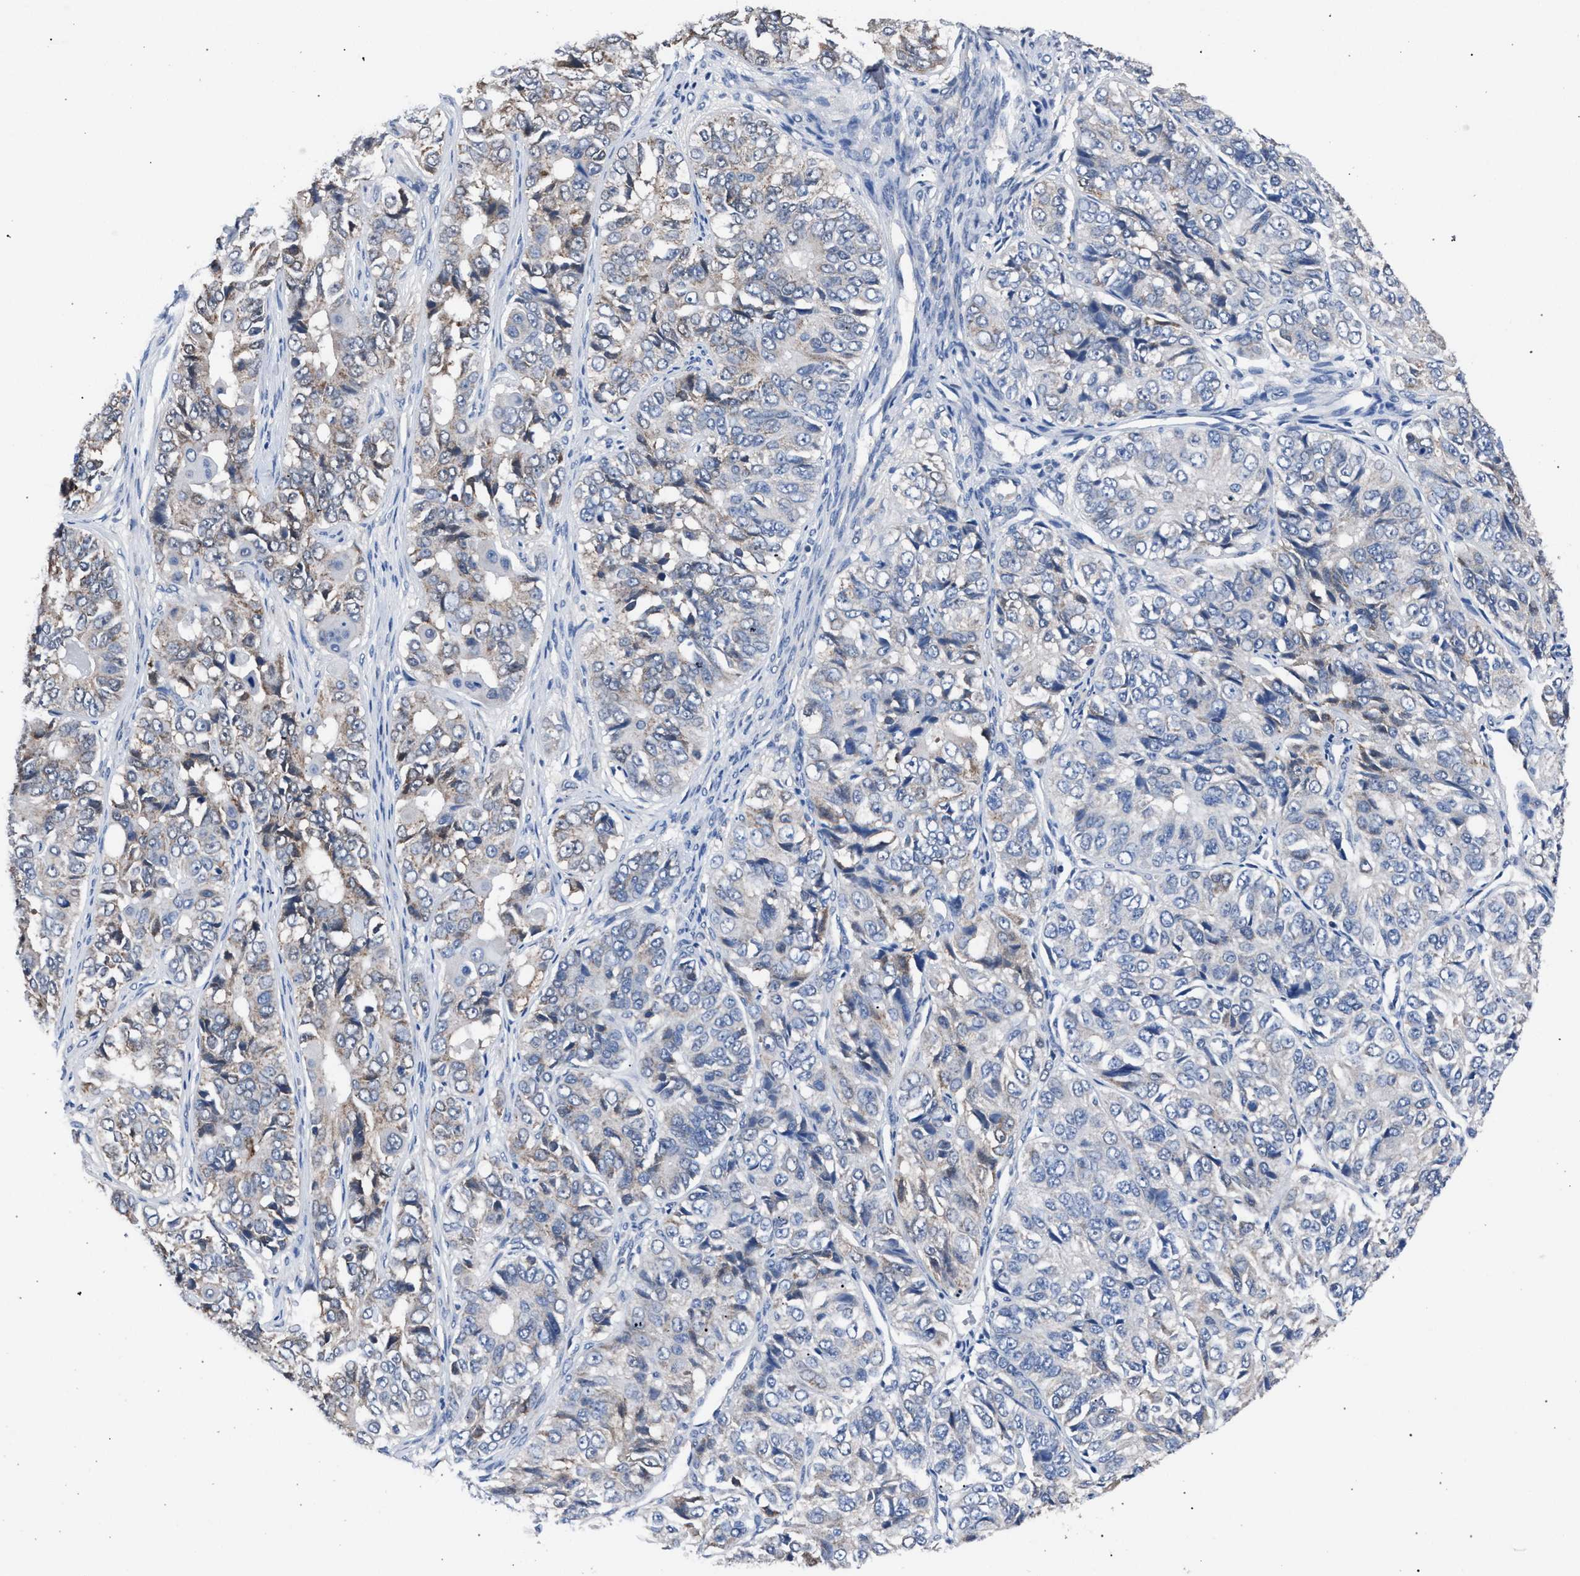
{"staining": {"intensity": "negative", "quantity": "none", "location": "none"}, "tissue": "ovarian cancer", "cell_type": "Tumor cells", "image_type": "cancer", "snomed": [{"axis": "morphology", "description": "Carcinoma, endometroid"}, {"axis": "topography", "description": "Ovary"}], "caption": "High magnification brightfield microscopy of ovarian endometroid carcinoma stained with DAB (3,3'-diaminobenzidine) (brown) and counterstained with hematoxylin (blue): tumor cells show no significant expression. Brightfield microscopy of immunohistochemistry stained with DAB (3,3'-diaminobenzidine) (brown) and hematoxylin (blue), captured at high magnification.", "gene": "CRYZ", "patient": {"sex": "female", "age": 51}}